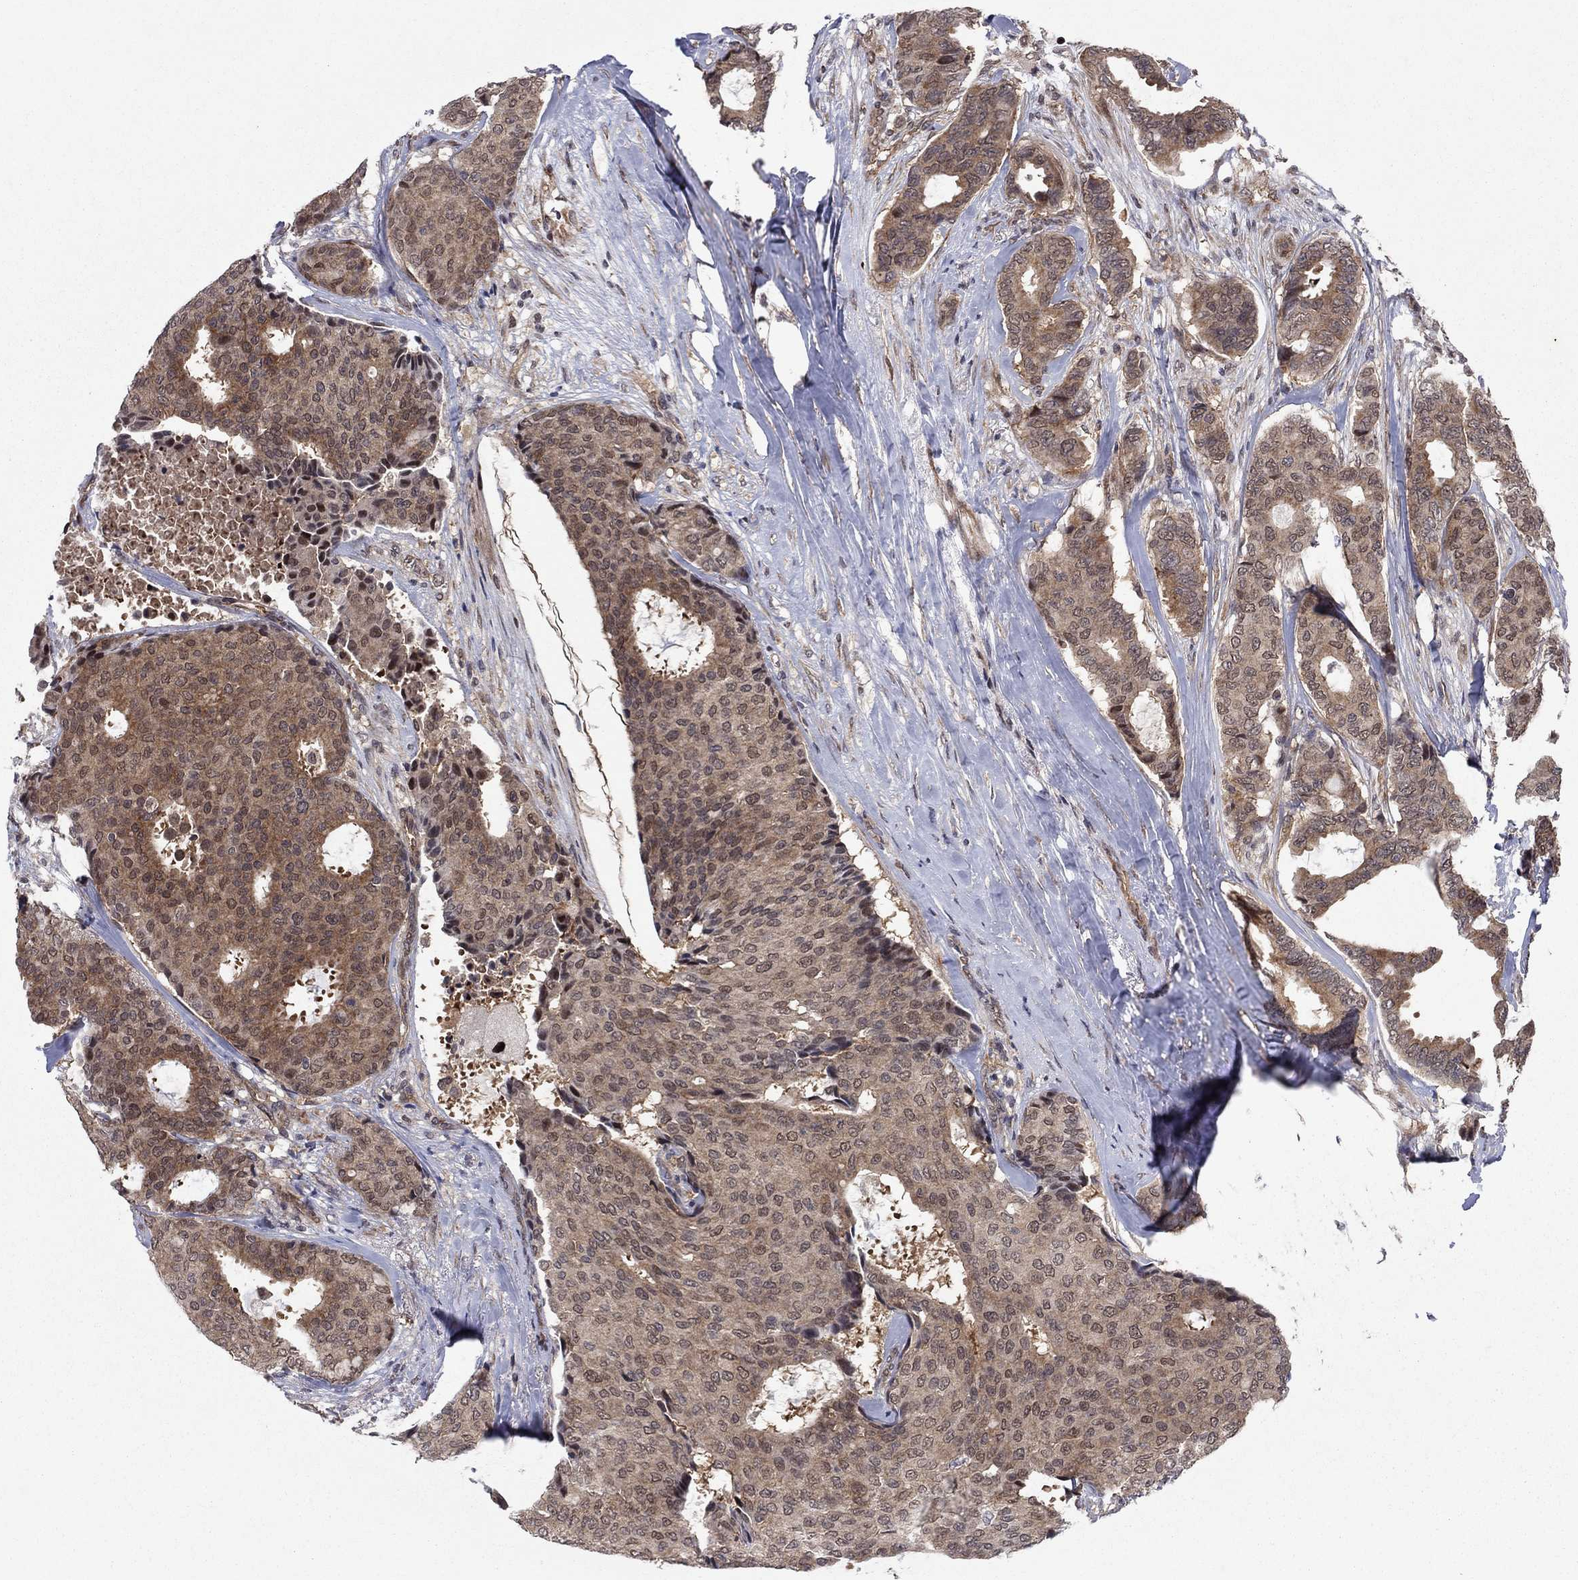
{"staining": {"intensity": "moderate", "quantity": ">75%", "location": "cytoplasmic/membranous"}, "tissue": "breast cancer", "cell_type": "Tumor cells", "image_type": "cancer", "snomed": [{"axis": "morphology", "description": "Duct carcinoma"}, {"axis": "topography", "description": "Breast"}], "caption": "Brown immunohistochemical staining in invasive ductal carcinoma (breast) demonstrates moderate cytoplasmic/membranous expression in about >75% of tumor cells.", "gene": "PSMC1", "patient": {"sex": "female", "age": 75}}